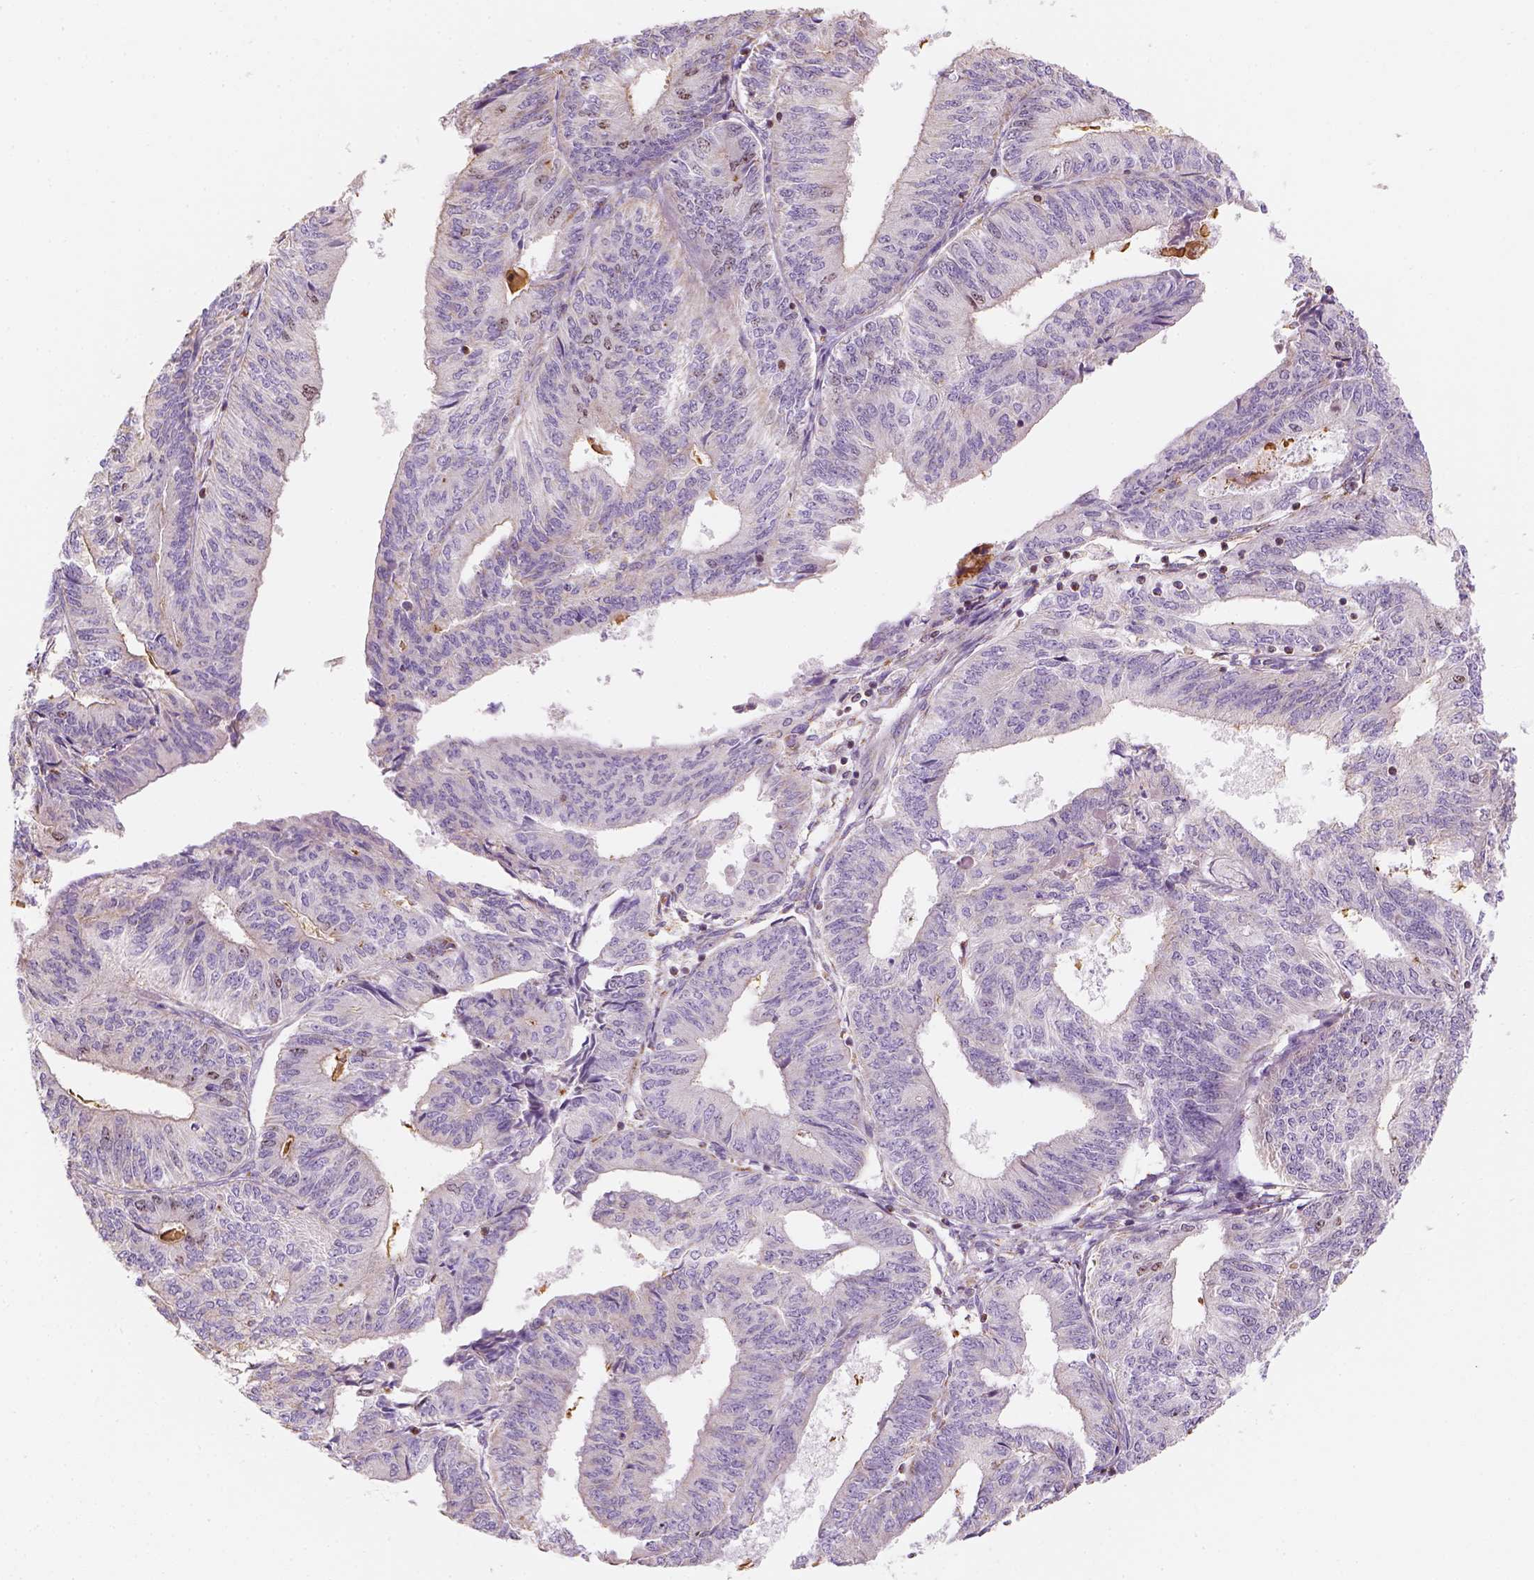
{"staining": {"intensity": "negative", "quantity": "none", "location": "none"}, "tissue": "endometrial cancer", "cell_type": "Tumor cells", "image_type": "cancer", "snomed": [{"axis": "morphology", "description": "Adenocarcinoma, NOS"}, {"axis": "topography", "description": "Endometrium"}], "caption": "Immunohistochemistry (IHC) histopathology image of neoplastic tissue: human endometrial cancer stained with DAB reveals no significant protein staining in tumor cells.", "gene": "LCA5", "patient": {"sex": "female", "age": 58}}